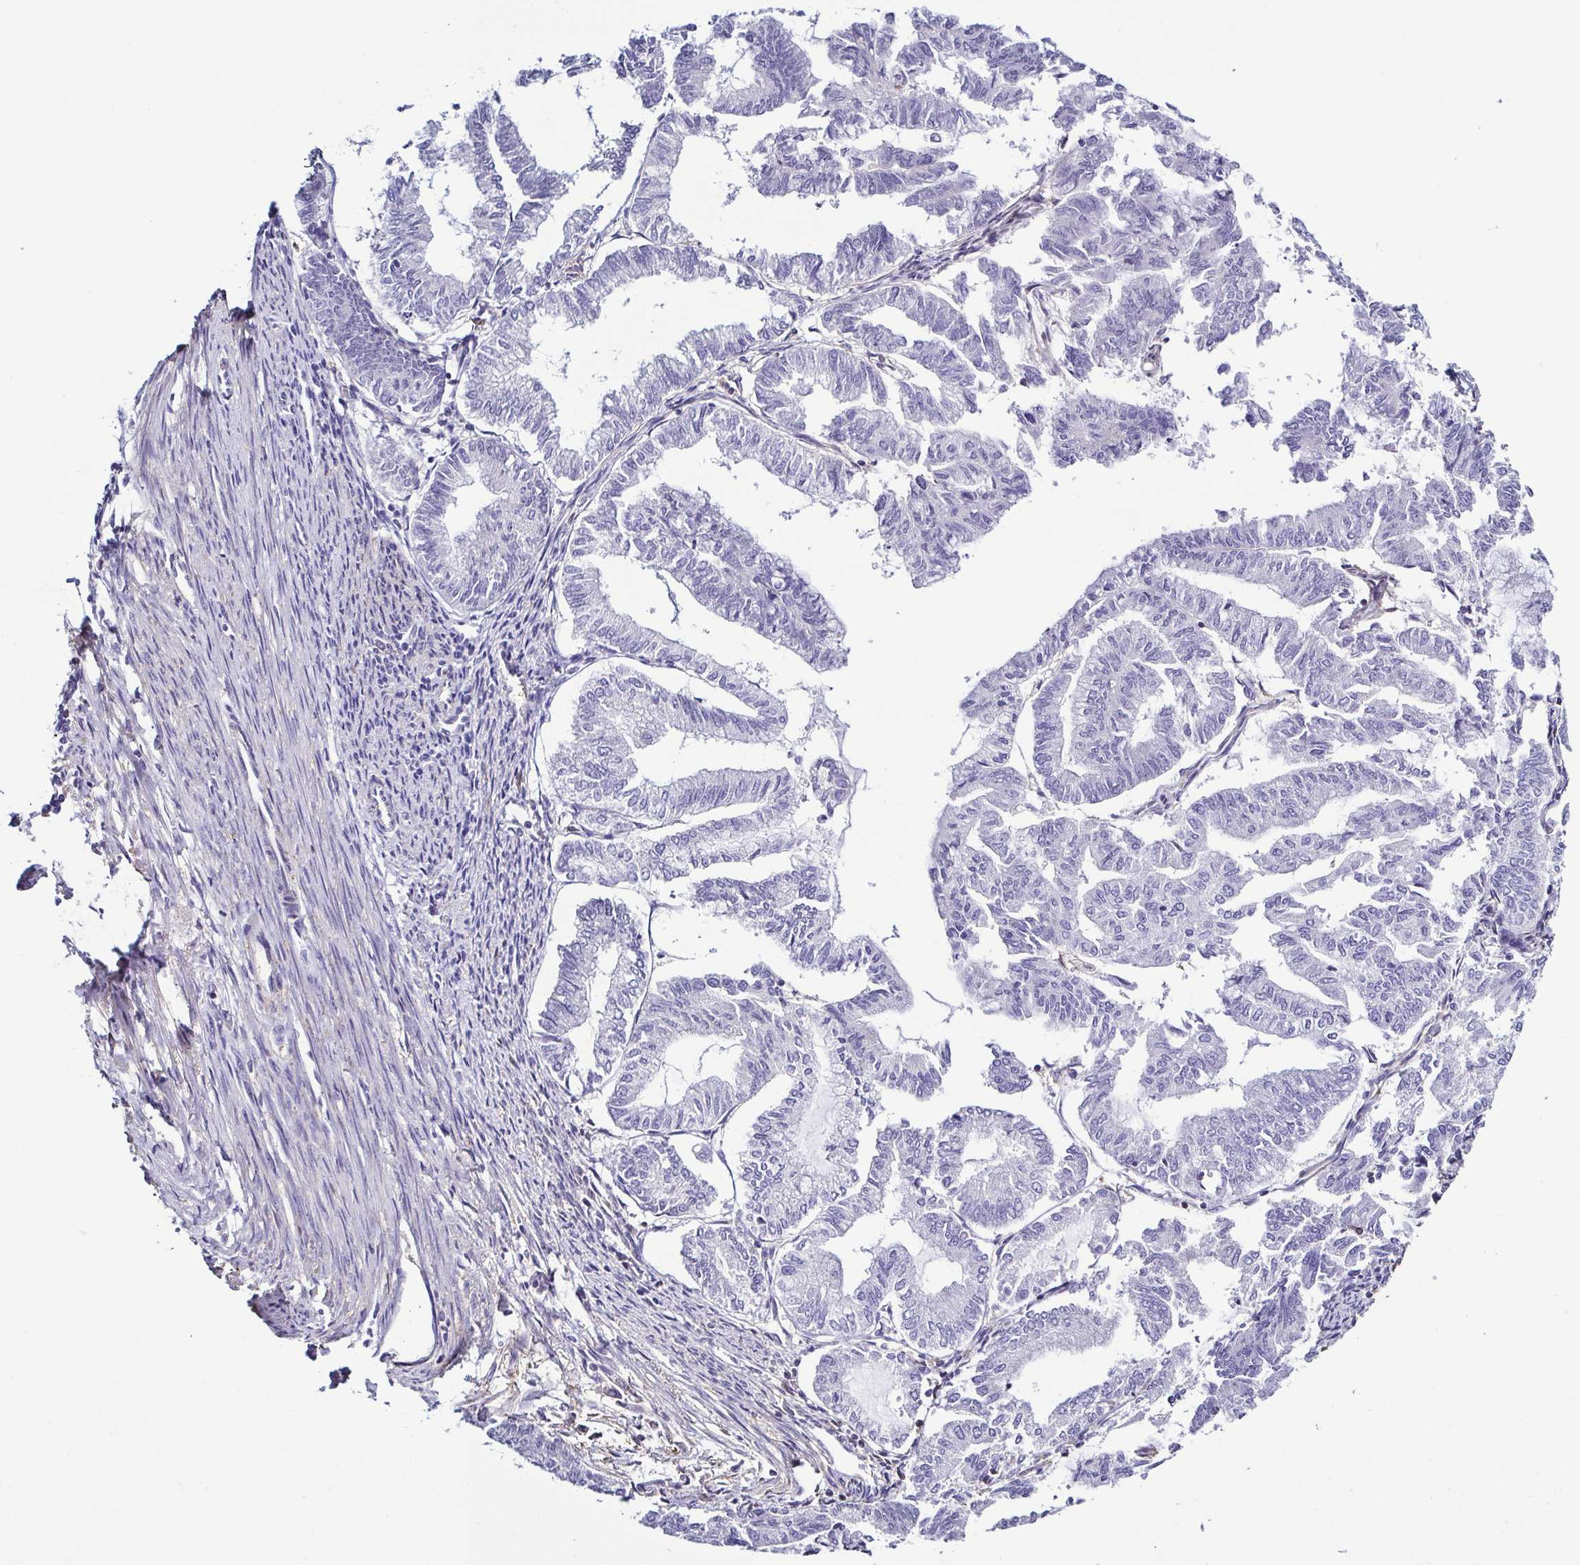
{"staining": {"intensity": "negative", "quantity": "none", "location": "none"}, "tissue": "endometrial cancer", "cell_type": "Tumor cells", "image_type": "cancer", "snomed": [{"axis": "morphology", "description": "Adenocarcinoma, NOS"}, {"axis": "topography", "description": "Endometrium"}], "caption": "An immunohistochemistry histopathology image of adenocarcinoma (endometrial) is shown. There is no staining in tumor cells of adenocarcinoma (endometrial).", "gene": "TNNT2", "patient": {"sex": "female", "age": 79}}